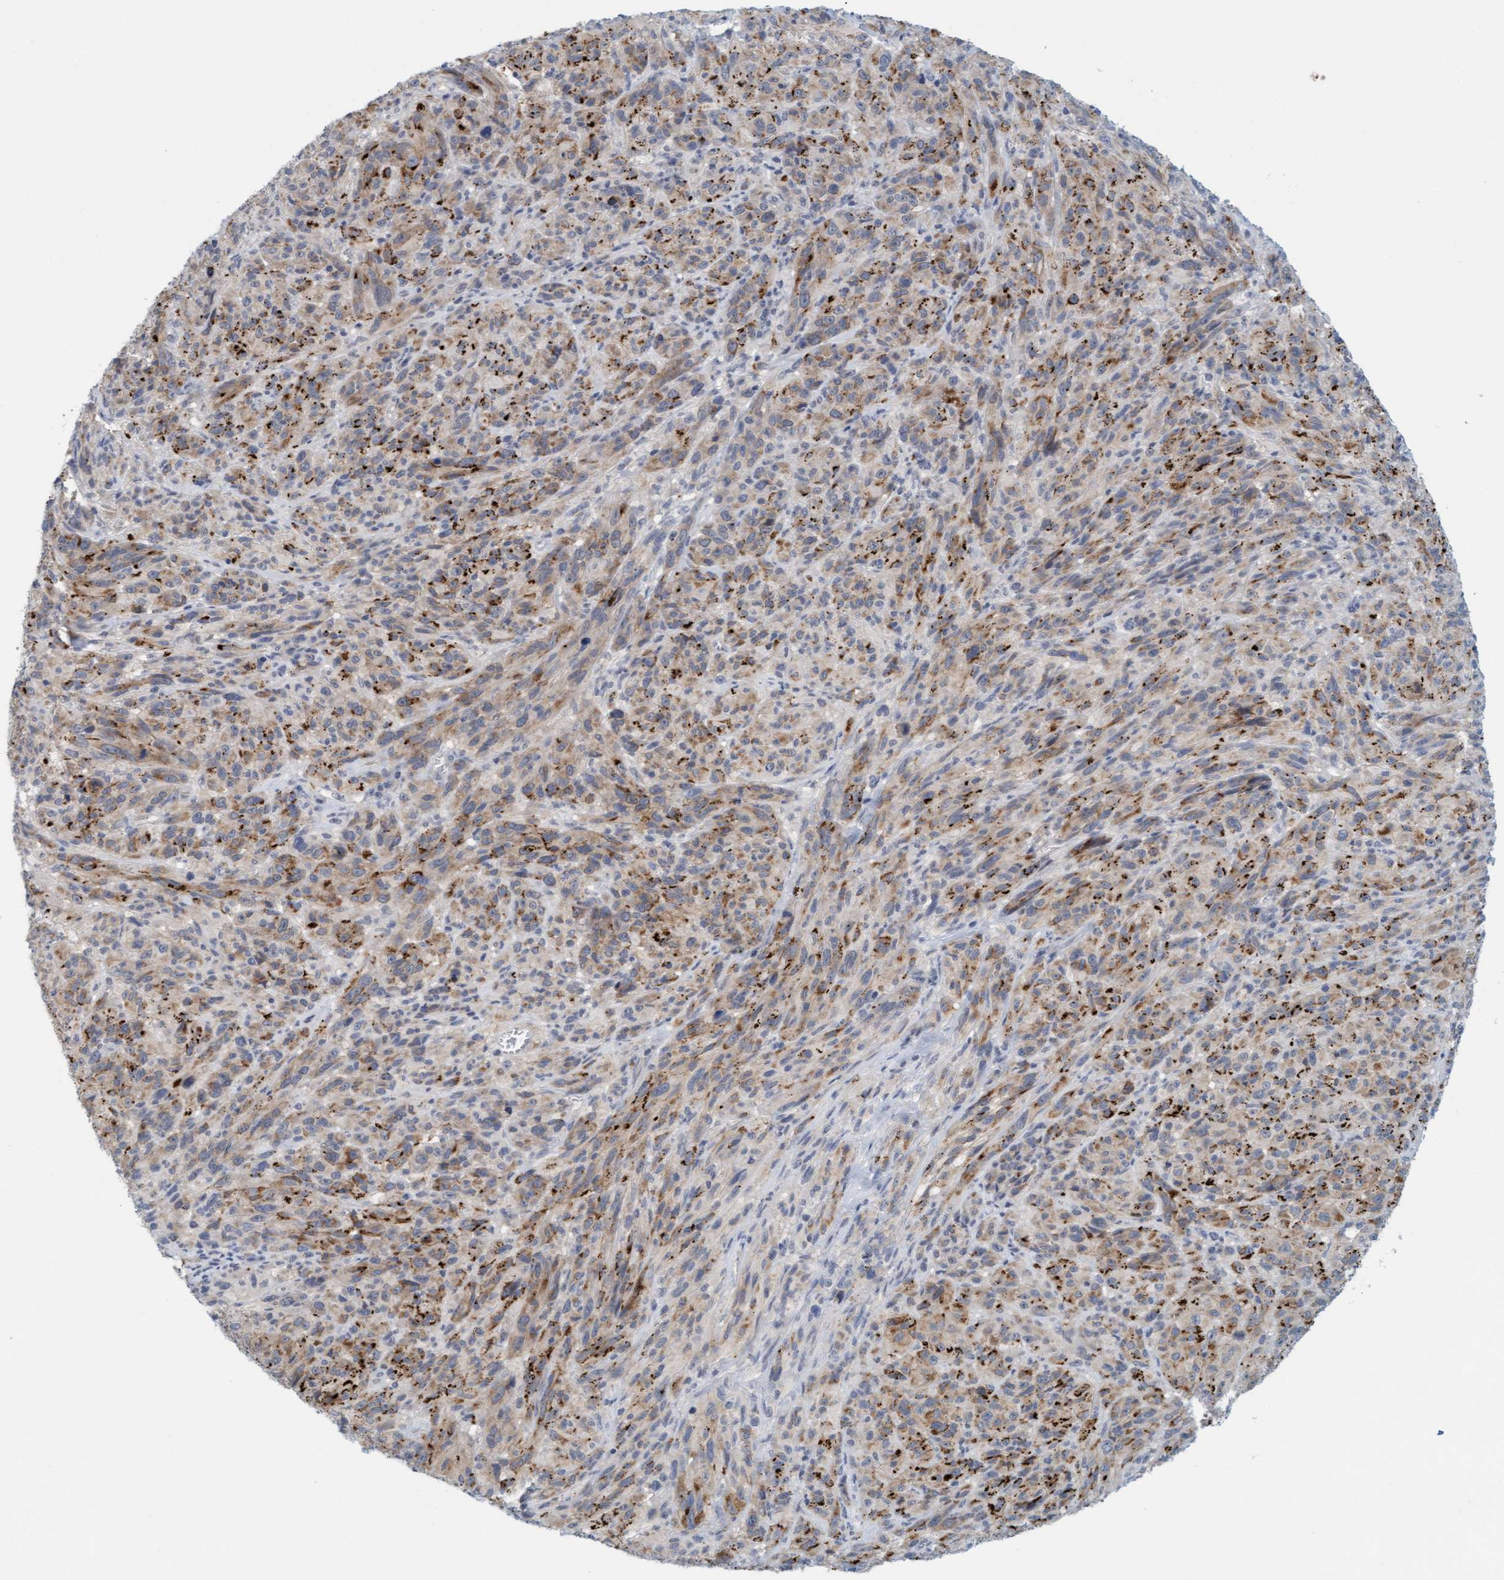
{"staining": {"intensity": "moderate", "quantity": ">75%", "location": "cytoplasmic/membranous"}, "tissue": "melanoma", "cell_type": "Tumor cells", "image_type": "cancer", "snomed": [{"axis": "morphology", "description": "Malignant melanoma, NOS"}, {"axis": "topography", "description": "Skin of head"}], "caption": "Melanoma was stained to show a protein in brown. There is medium levels of moderate cytoplasmic/membranous positivity in about >75% of tumor cells. The protein is stained brown, and the nuclei are stained in blue (DAB (3,3'-diaminobenzidine) IHC with brightfield microscopy, high magnification).", "gene": "TSTD2", "patient": {"sex": "male", "age": 96}}